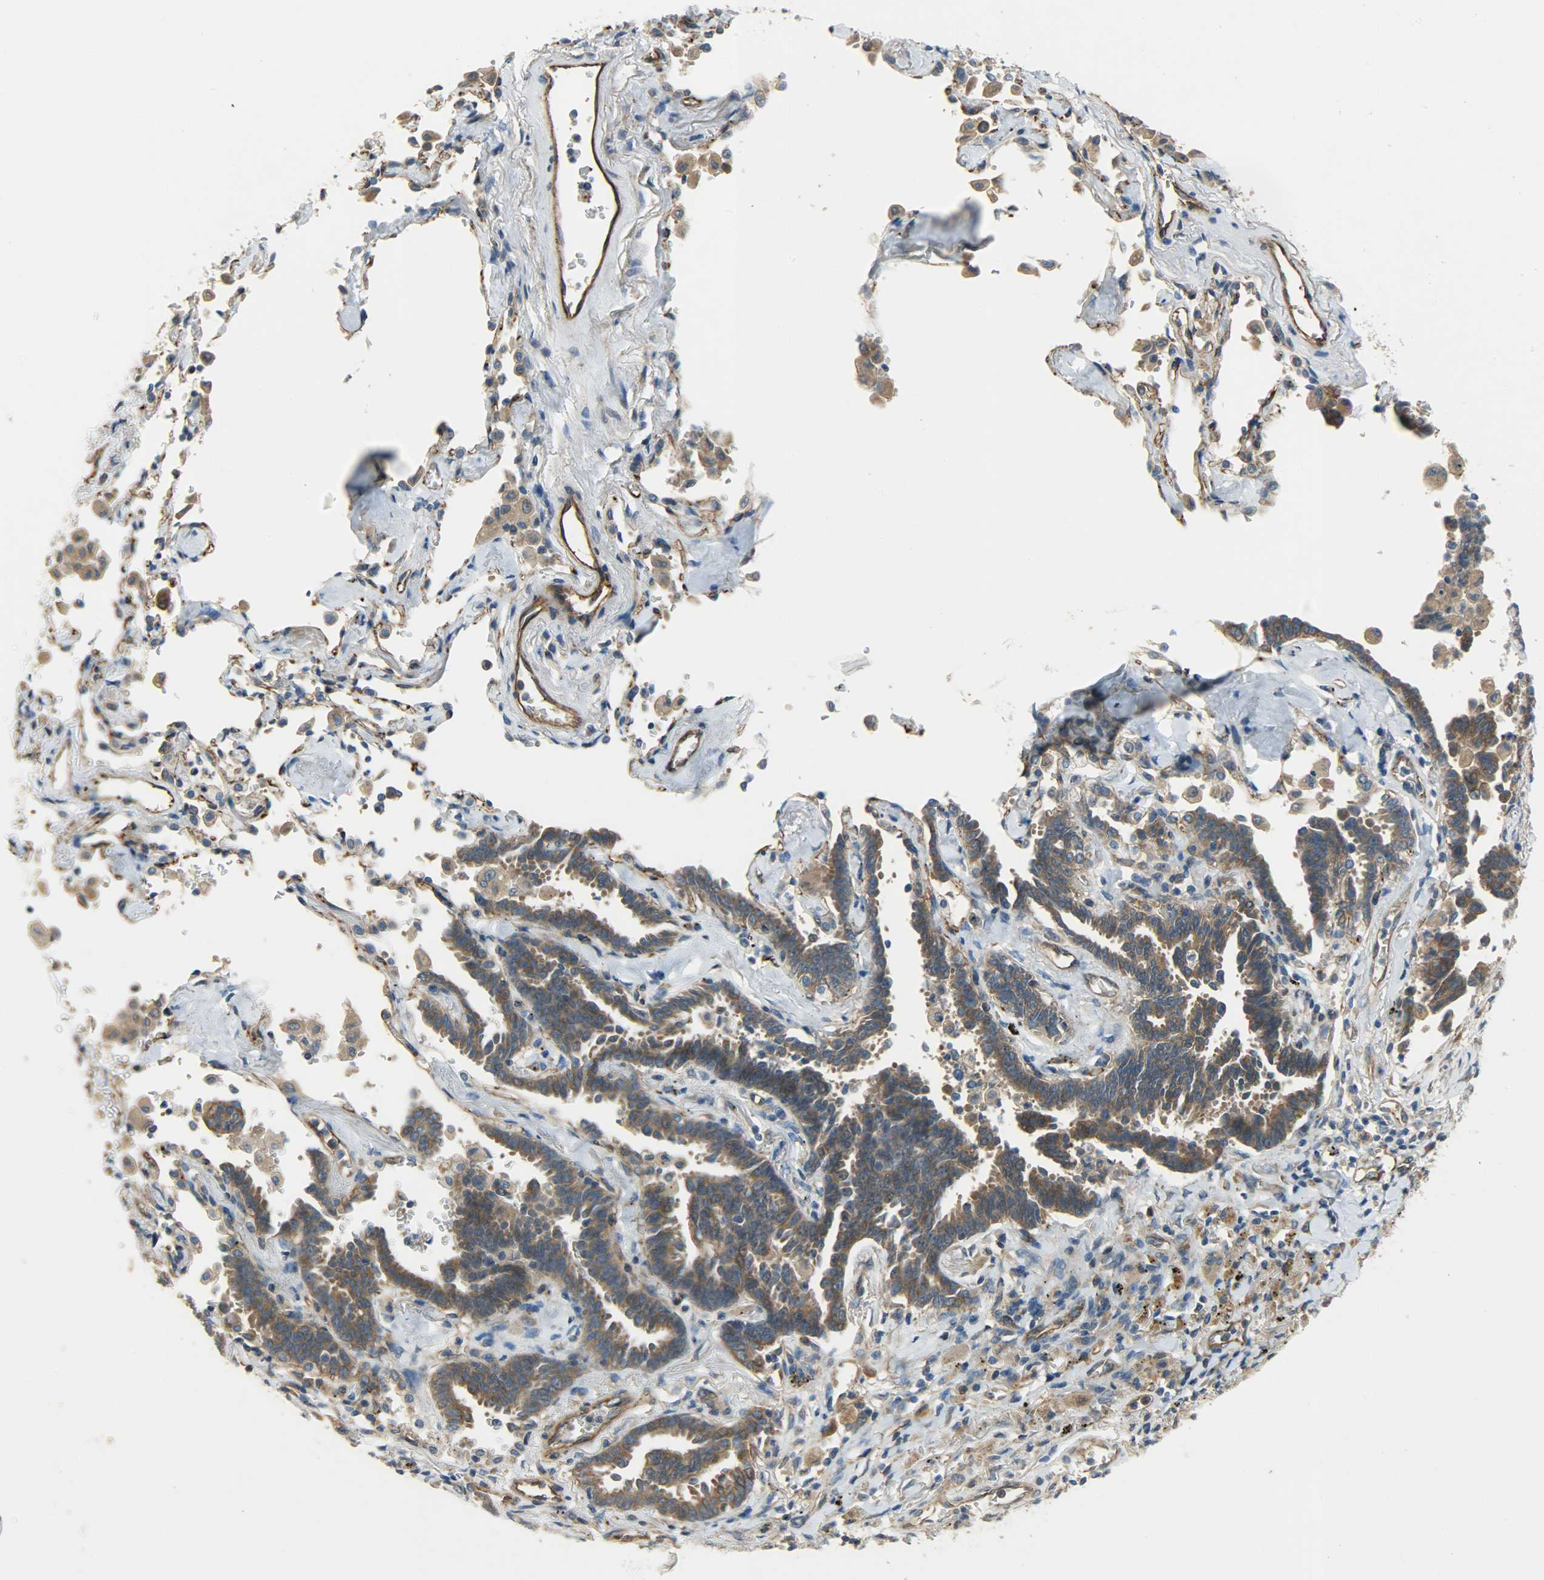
{"staining": {"intensity": "moderate", "quantity": ">75%", "location": "cytoplasmic/membranous"}, "tissue": "lung cancer", "cell_type": "Tumor cells", "image_type": "cancer", "snomed": [{"axis": "morphology", "description": "Adenocarcinoma, NOS"}, {"axis": "topography", "description": "Lung"}], "caption": "IHC of human lung cancer (adenocarcinoma) displays medium levels of moderate cytoplasmic/membranous staining in approximately >75% of tumor cells.", "gene": "KIAA1217", "patient": {"sex": "female", "age": 64}}